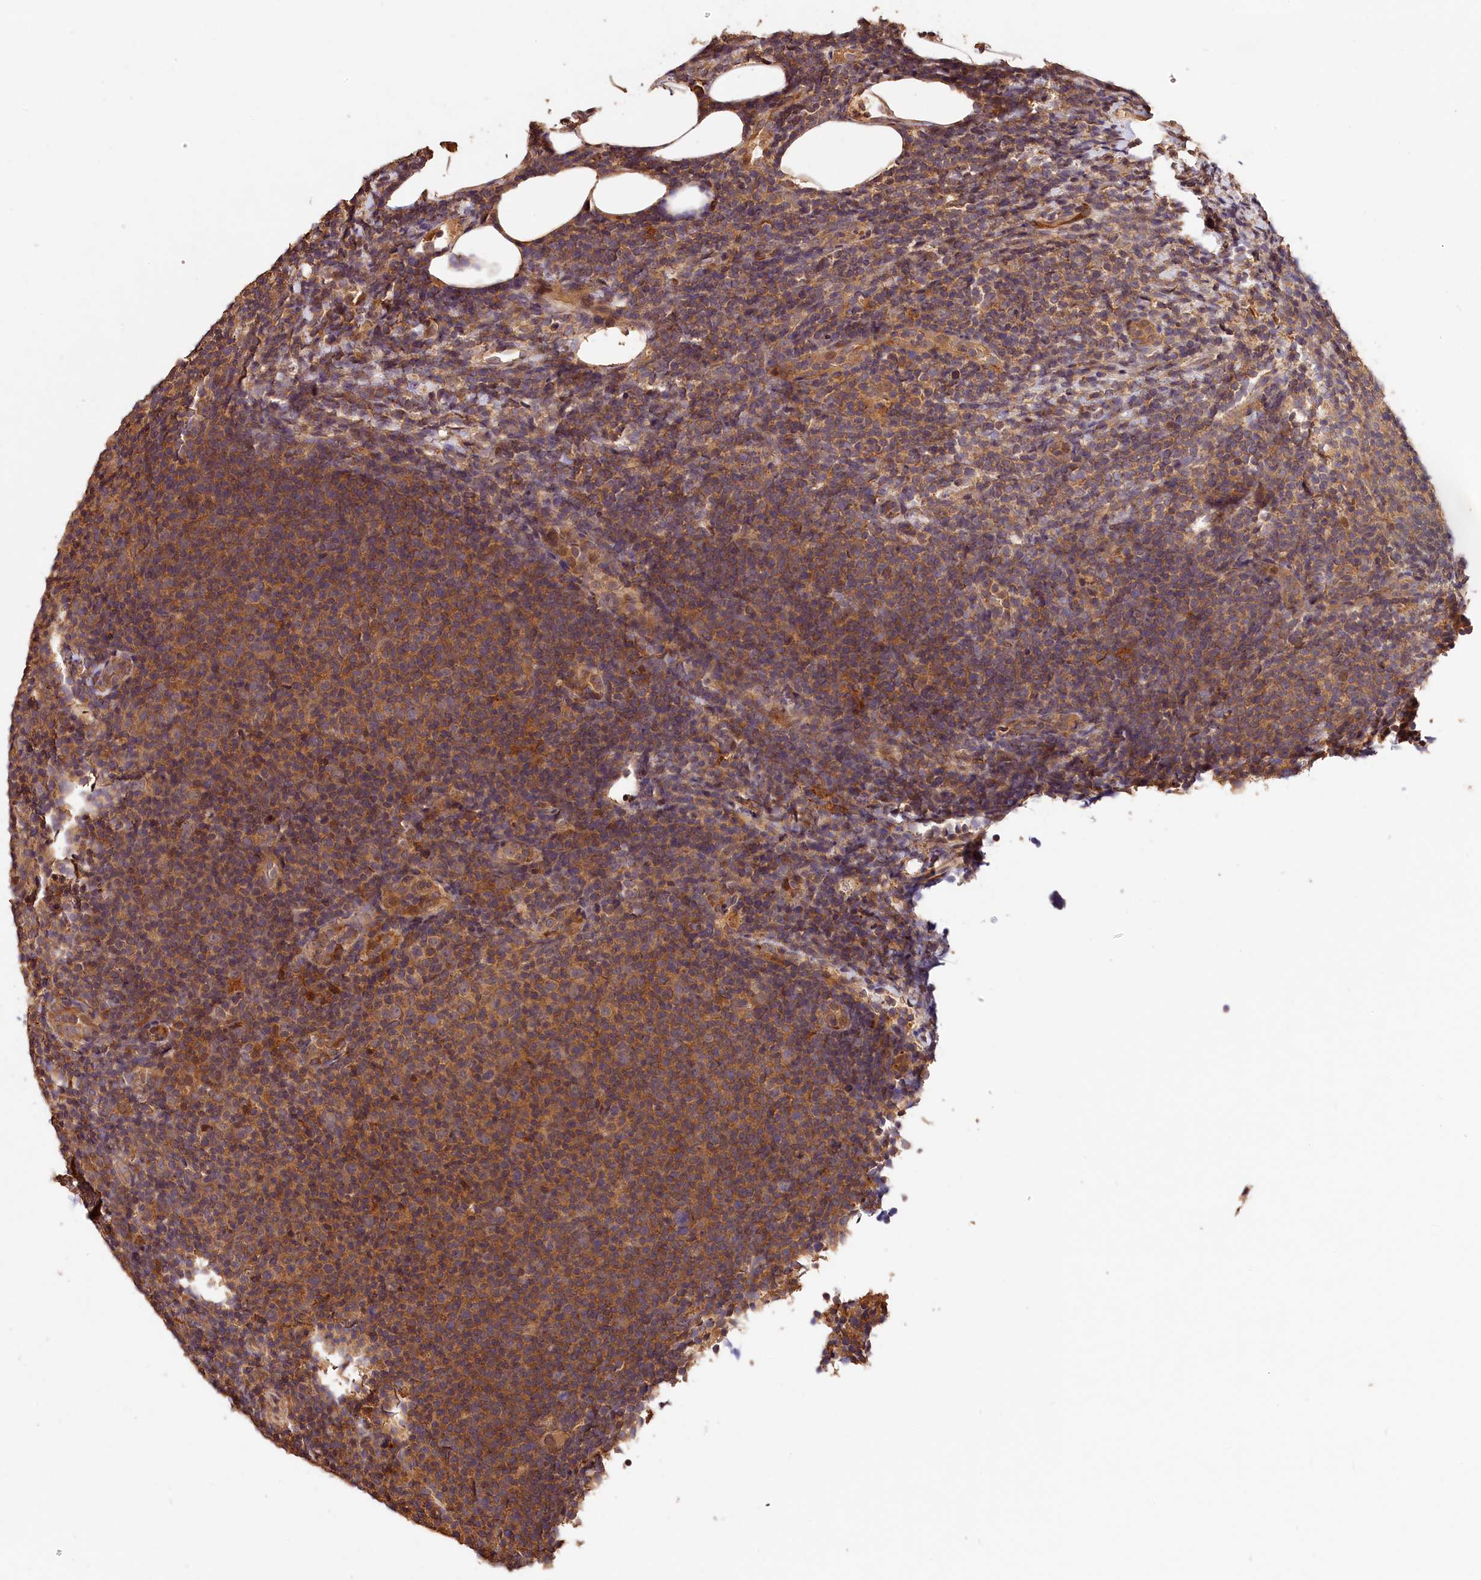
{"staining": {"intensity": "weak", "quantity": ">75%", "location": "cytoplasmic/membranous"}, "tissue": "lymphoma", "cell_type": "Tumor cells", "image_type": "cancer", "snomed": [{"axis": "morphology", "description": "Malignant lymphoma, non-Hodgkin's type, Low grade"}, {"axis": "topography", "description": "Lymph node"}], "caption": "A high-resolution photomicrograph shows immunohistochemistry (IHC) staining of lymphoma, which reveals weak cytoplasmic/membranous expression in about >75% of tumor cells.", "gene": "KPTN", "patient": {"sex": "male", "age": 66}}